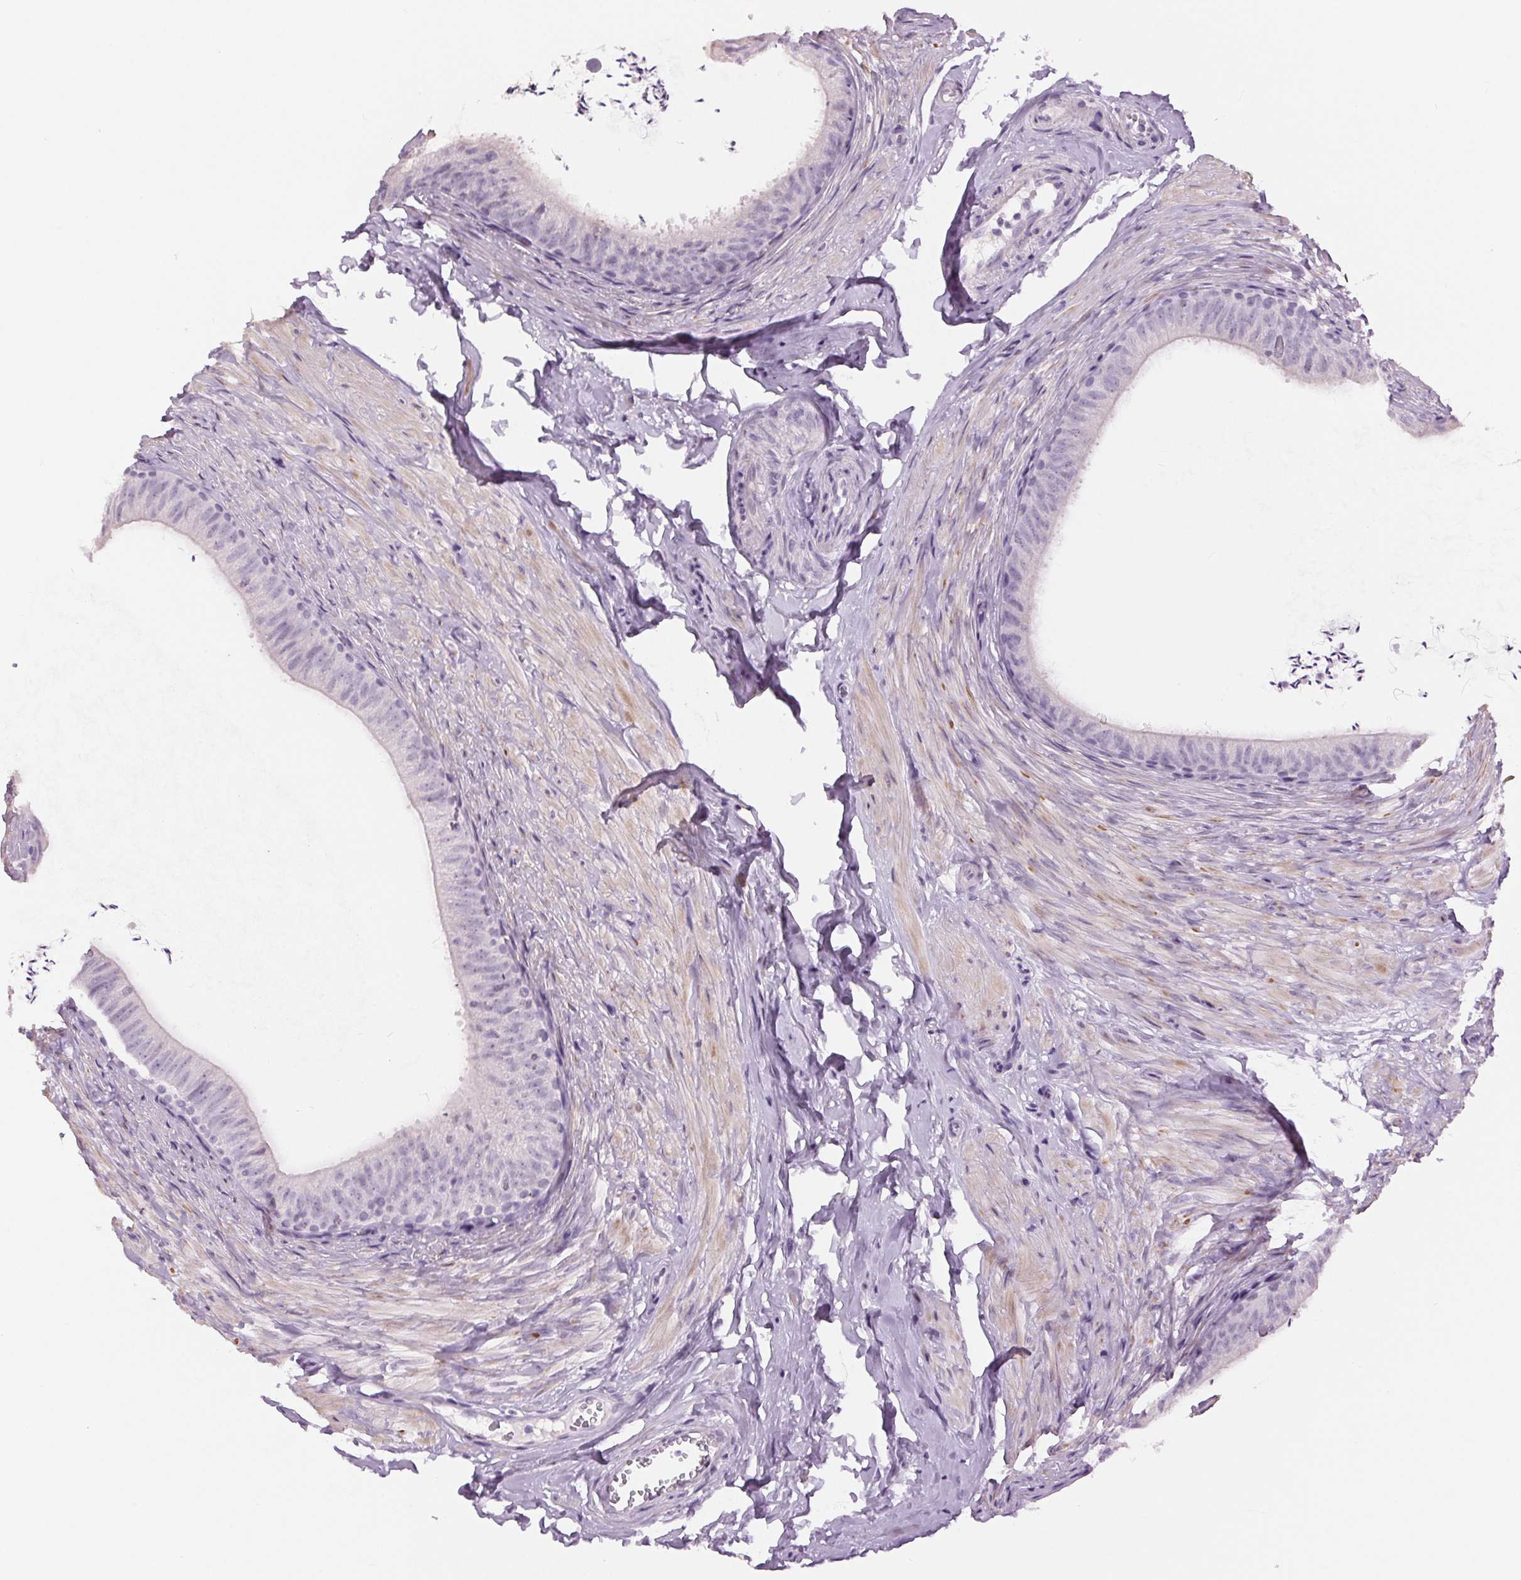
{"staining": {"intensity": "negative", "quantity": "none", "location": "none"}, "tissue": "epididymis", "cell_type": "Glandular cells", "image_type": "normal", "snomed": [{"axis": "morphology", "description": "Normal tissue, NOS"}, {"axis": "topography", "description": "Epididymis, spermatic cord, NOS"}, {"axis": "topography", "description": "Epididymis"}, {"axis": "topography", "description": "Peripheral nerve tissue"}], "caption": "Glandular cells show no significant protein positivity in normal epididymis. Brightfield microscopy of immunohistochemistry (IHC) stained with DAB (brown) and hematoxylin (blue), captured at high magnification.", "gene": "MISP", "patient": {"sex": "male", "age": 29}}